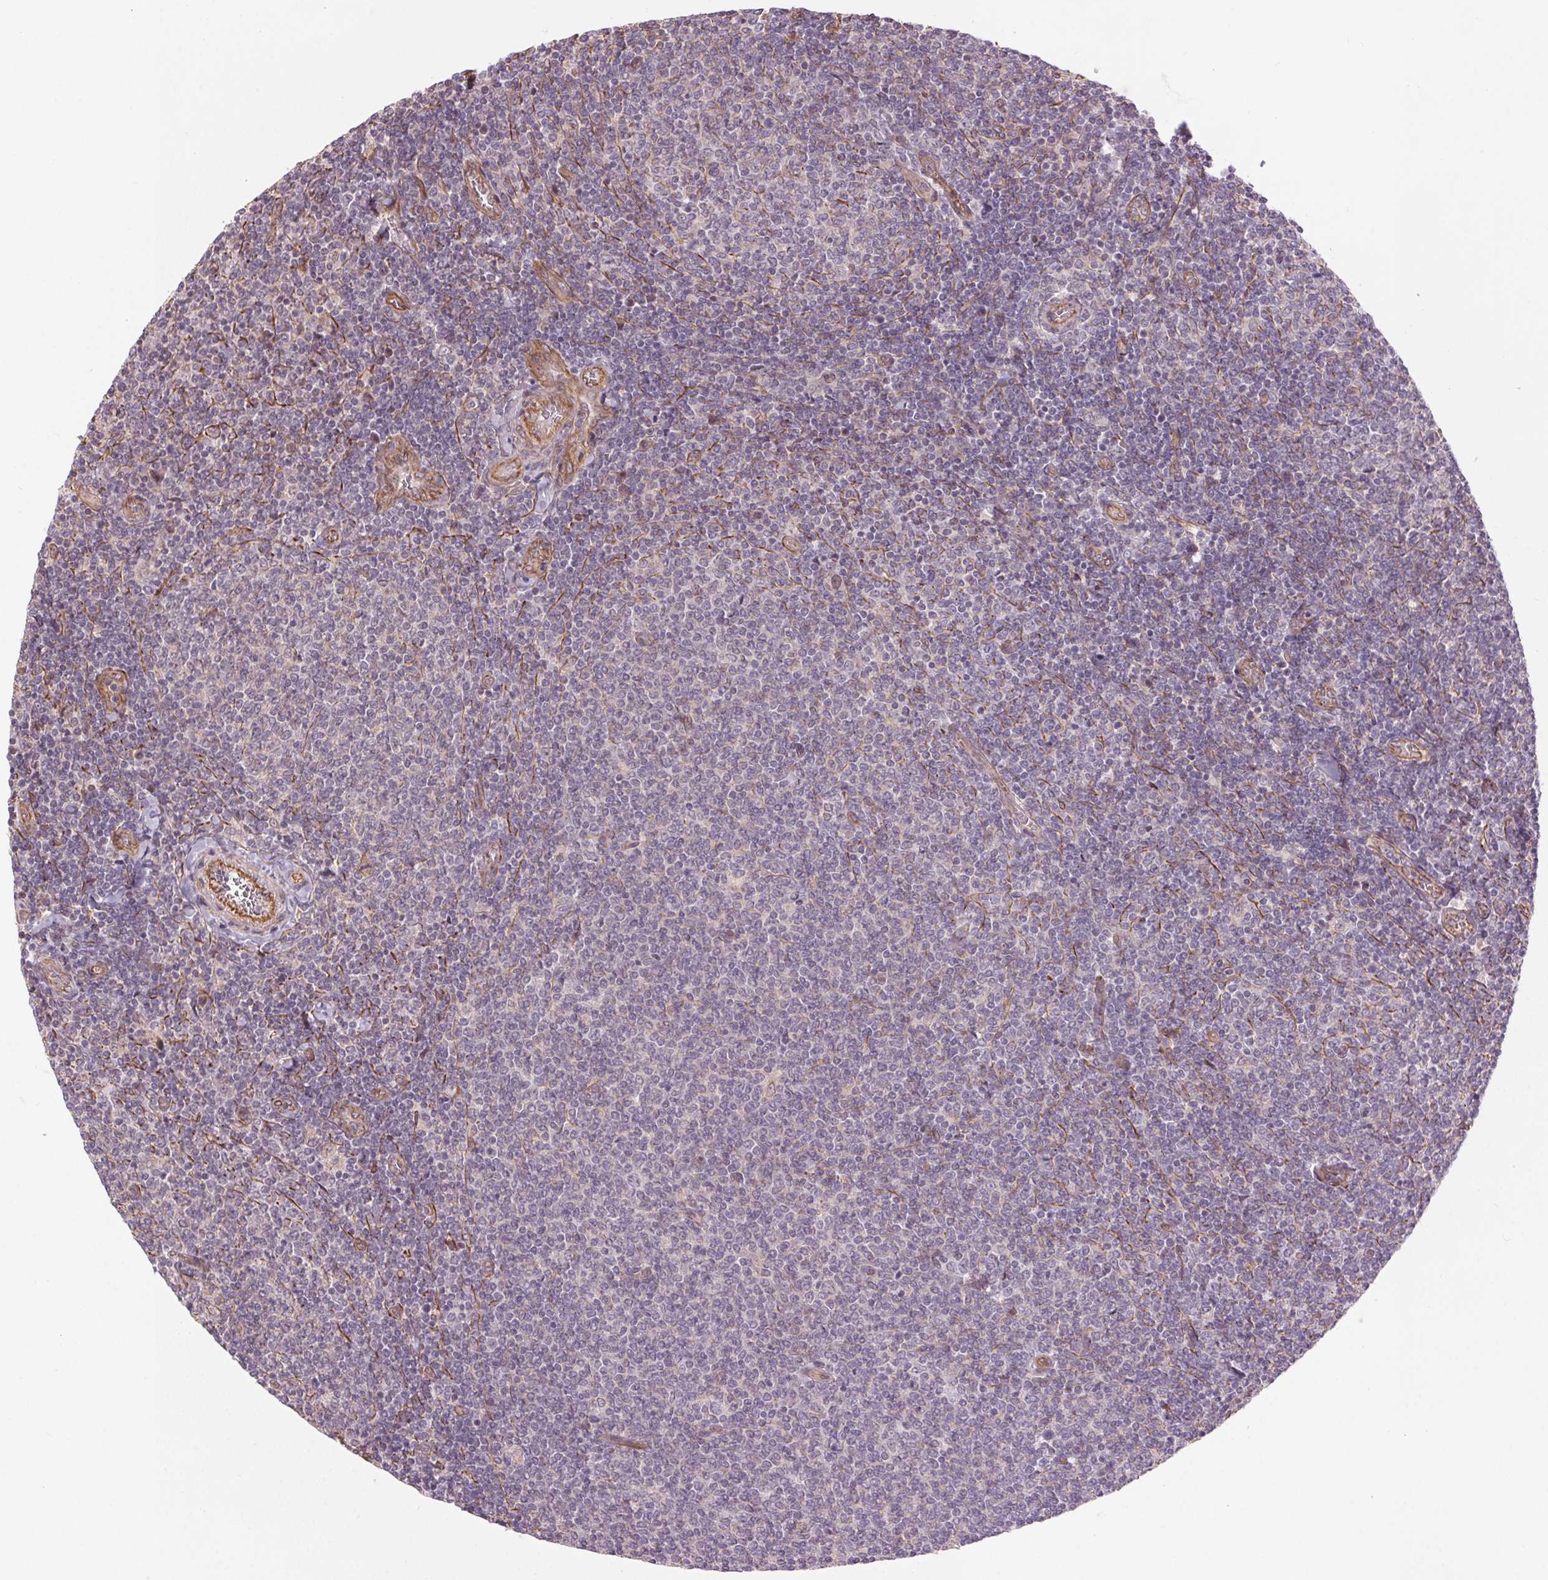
{"staining": {"intensity": "negative", "quantity": "none", "location": "none"}, "tissue": "lymphoma", "cell_type": "Tumor cells", "image_type": "cancer", "snomed": [{"axis": "morphology", "description": "Malignant lymphoma, non-Hodgkin's type, Low grade"}, {"axis": "topography", "description": "Lymph node"}], "caption": "Photomicrograph shows no significant protein expression in tumor cells of lymphoma. (Brightfield microscopy of DAB (3,3'-diaminobenzidine) IHC at high magnification).", "gene": "CCSER1", "patient": {"sex": "male", "age": 52}}